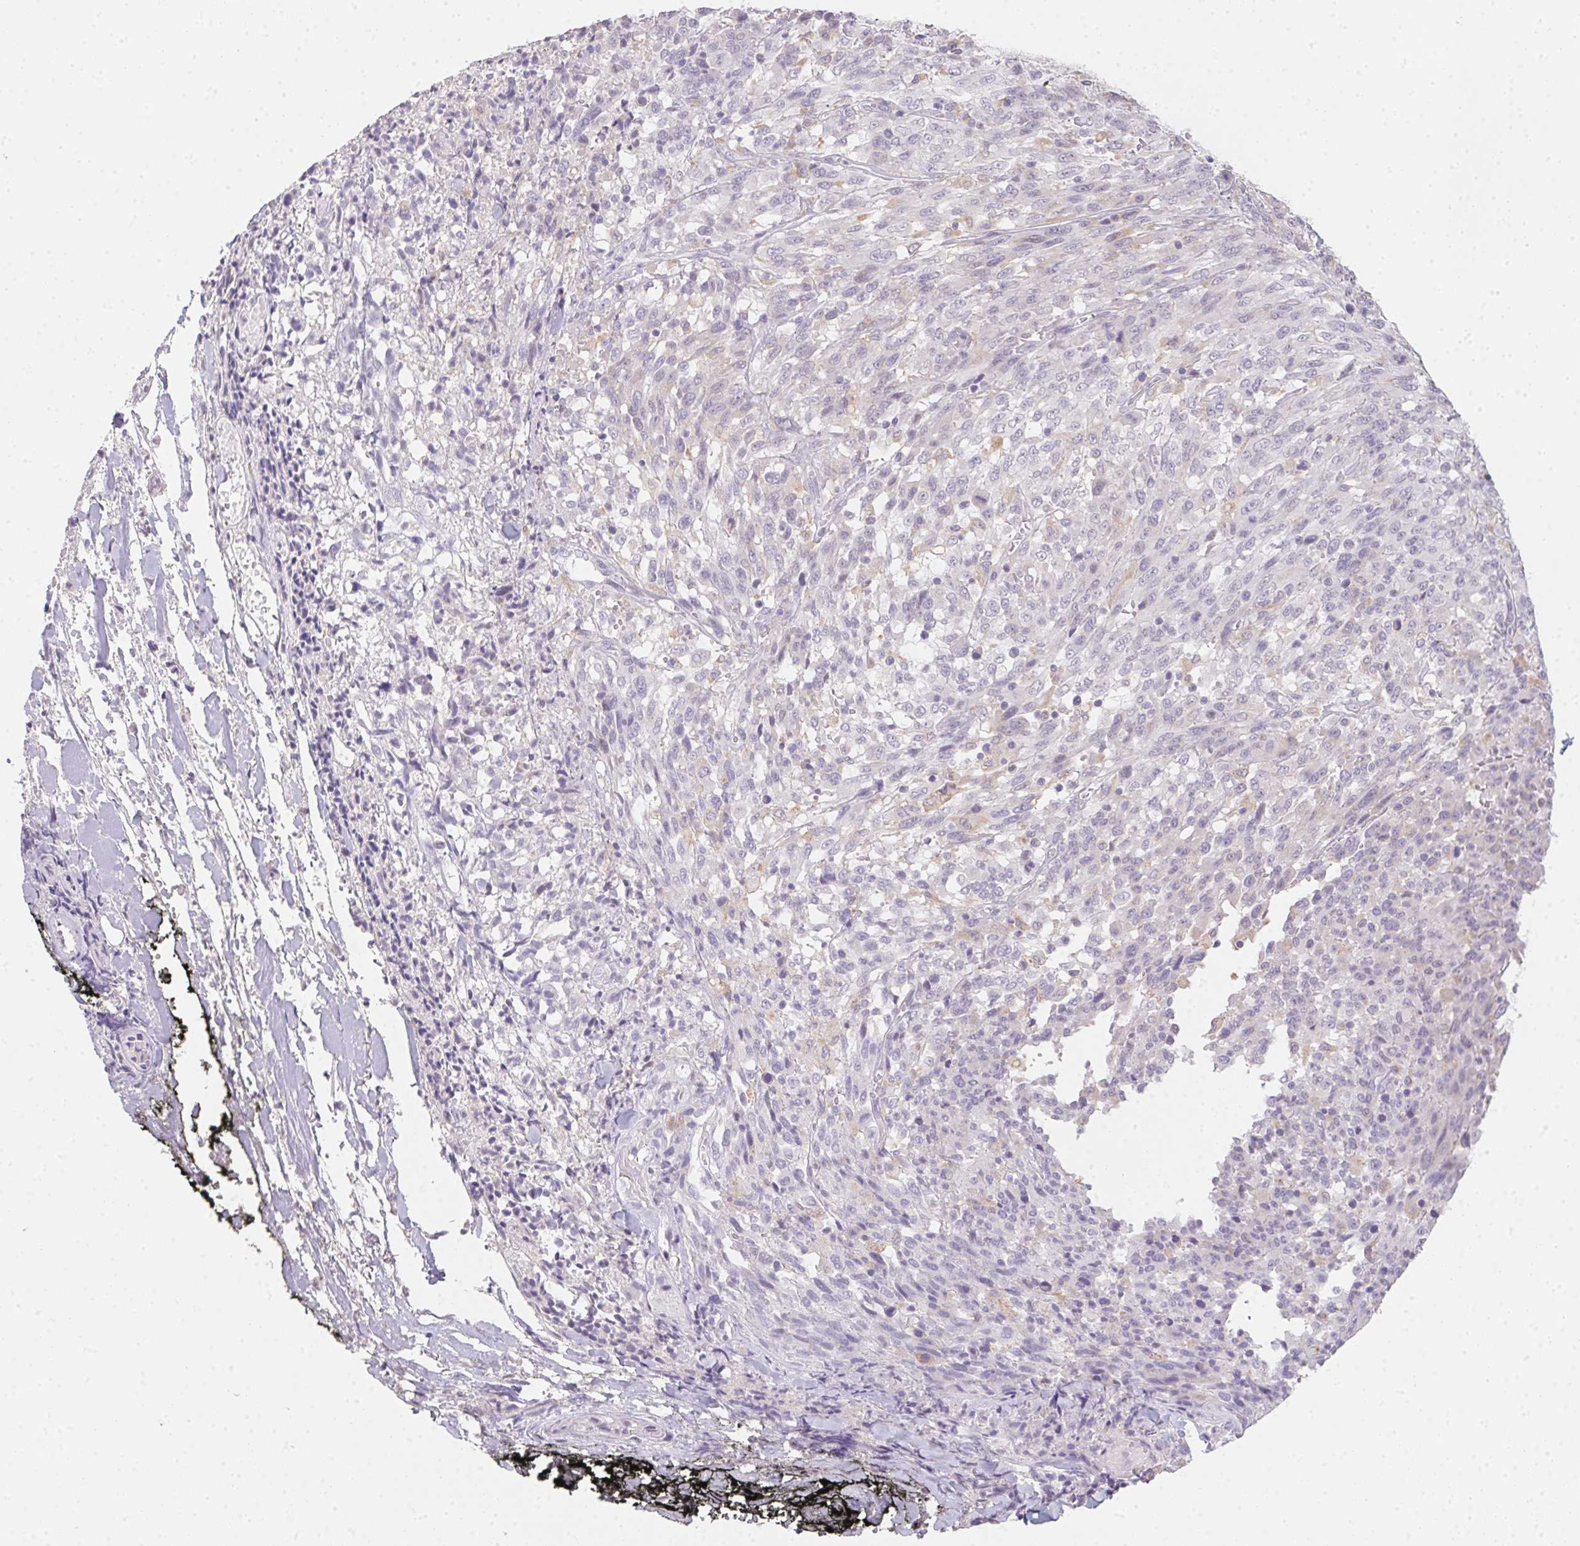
{"staining": {"intensity": "negative", "quantity": "none", "location": "none"}, "tissue": "melanoma", "cell_type": "Tumor cells", "image_type": "cancer", "snomed": [{"axis": "morphology", "description": "Malignant melanoma, NOS"}, {"axis": "topography", "description": "Skin"}], "caption": "Tumor cells are negative for protein expression in human malignant melanoma.", "gene": "SLC6A18", "patient": {"sex": "female", "age": 91}}